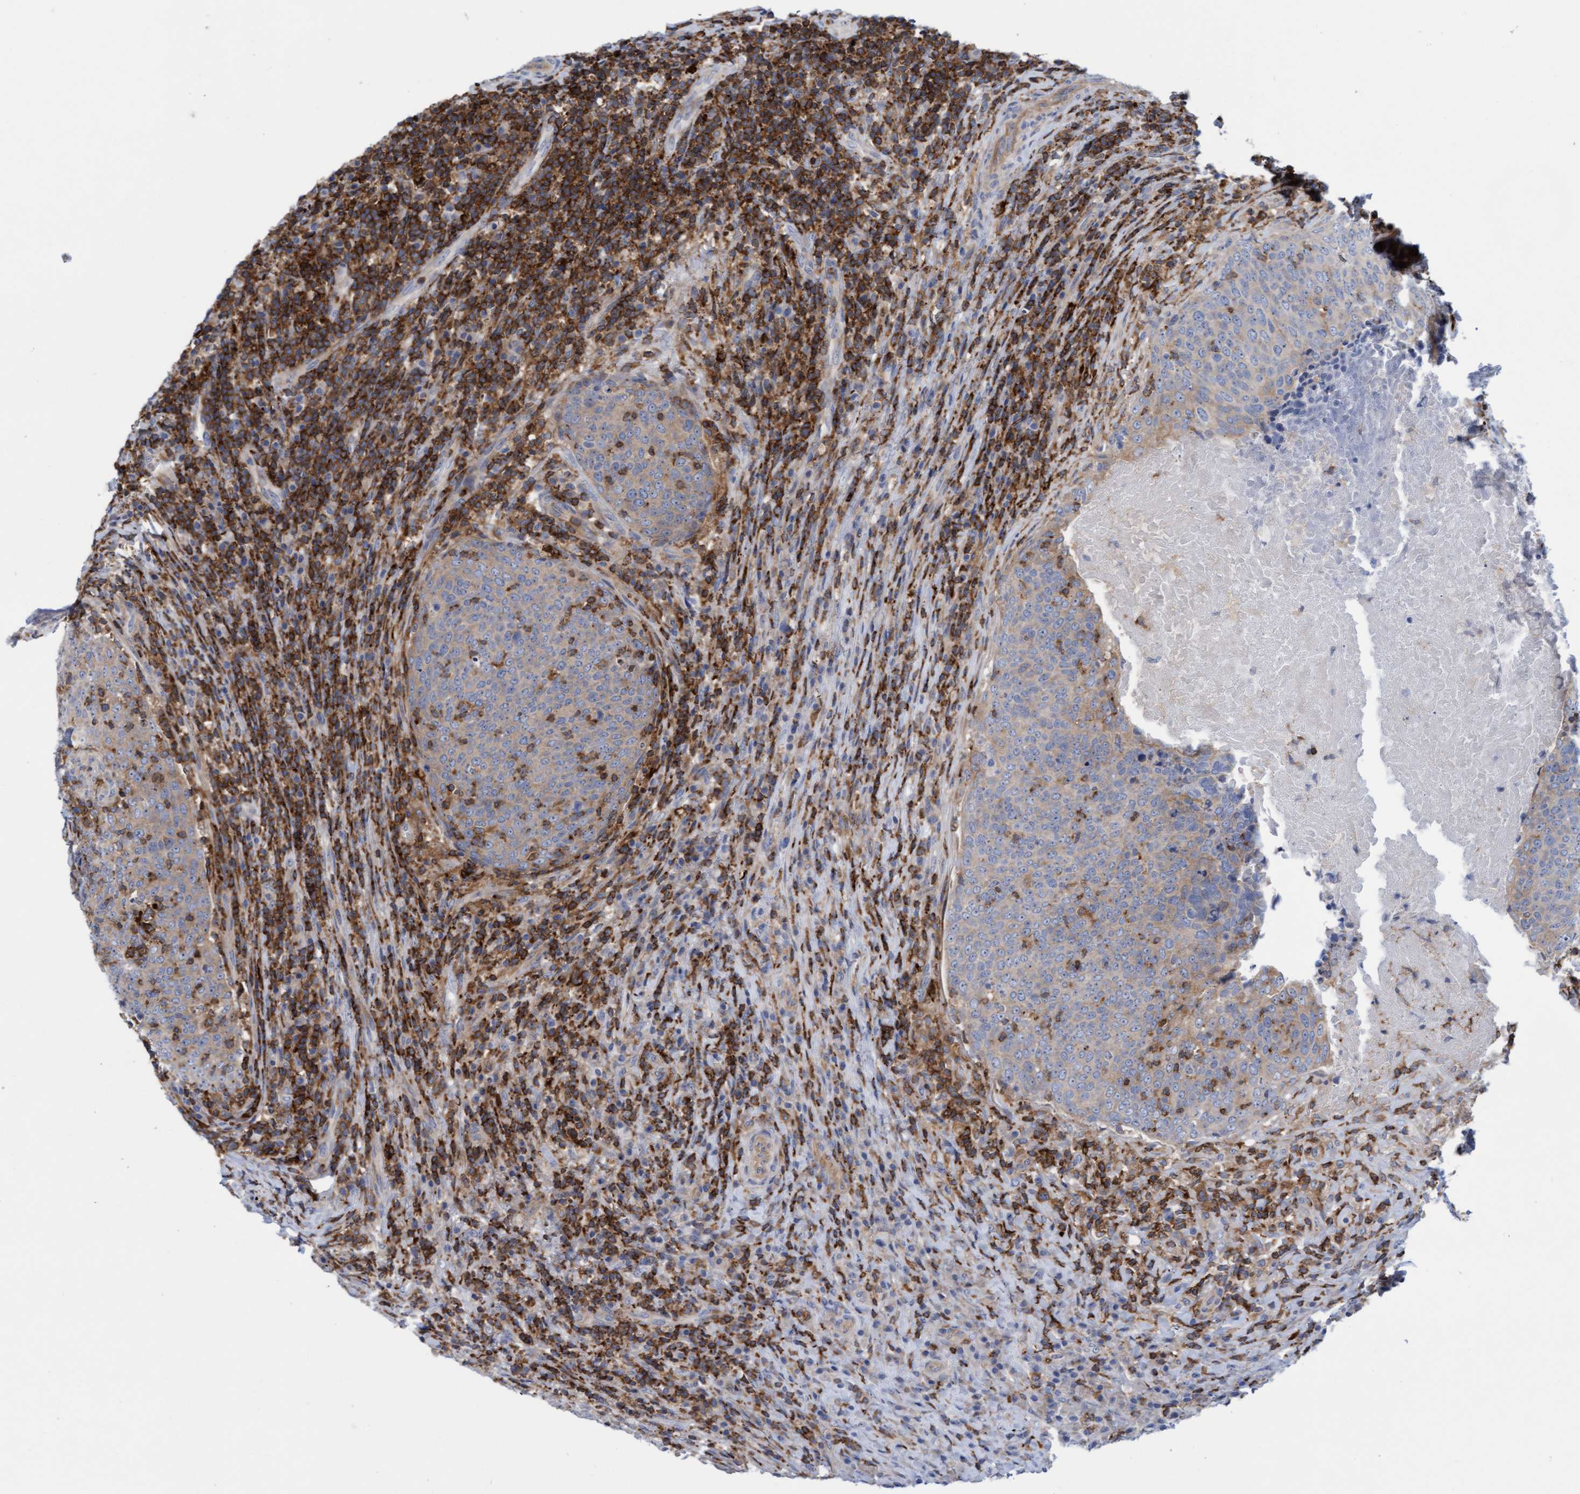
{"staining": {"intensity": "weak", "quantity": "25%-75%", "location": "cytoplasmic/membranous"}, "tissue": "head and neck cancer", "cell_type": "Tumor cells", "image_type": "cancer", "snomed": [{"axis": "morphology", "description": "Squamous cell carcinoma, NOS"}, {"axis": "morphology", "description": "Squamous cell carcinoma, metastatic, NOS"}, {"axis": "topography", "description": "Lymph node"}, {"axis": "topography", "description": "Head-Neck"}], "caption": "A high-resolution photomicrograph shows immunohistochemistry staining of head and neck squamous cell carcinoma, which shows weak cytoplasmic/membranous staining in about 25%-75% of tumor cells.", "gene": "FNBP1", "patient": {"sex": "male", "age": 62}}